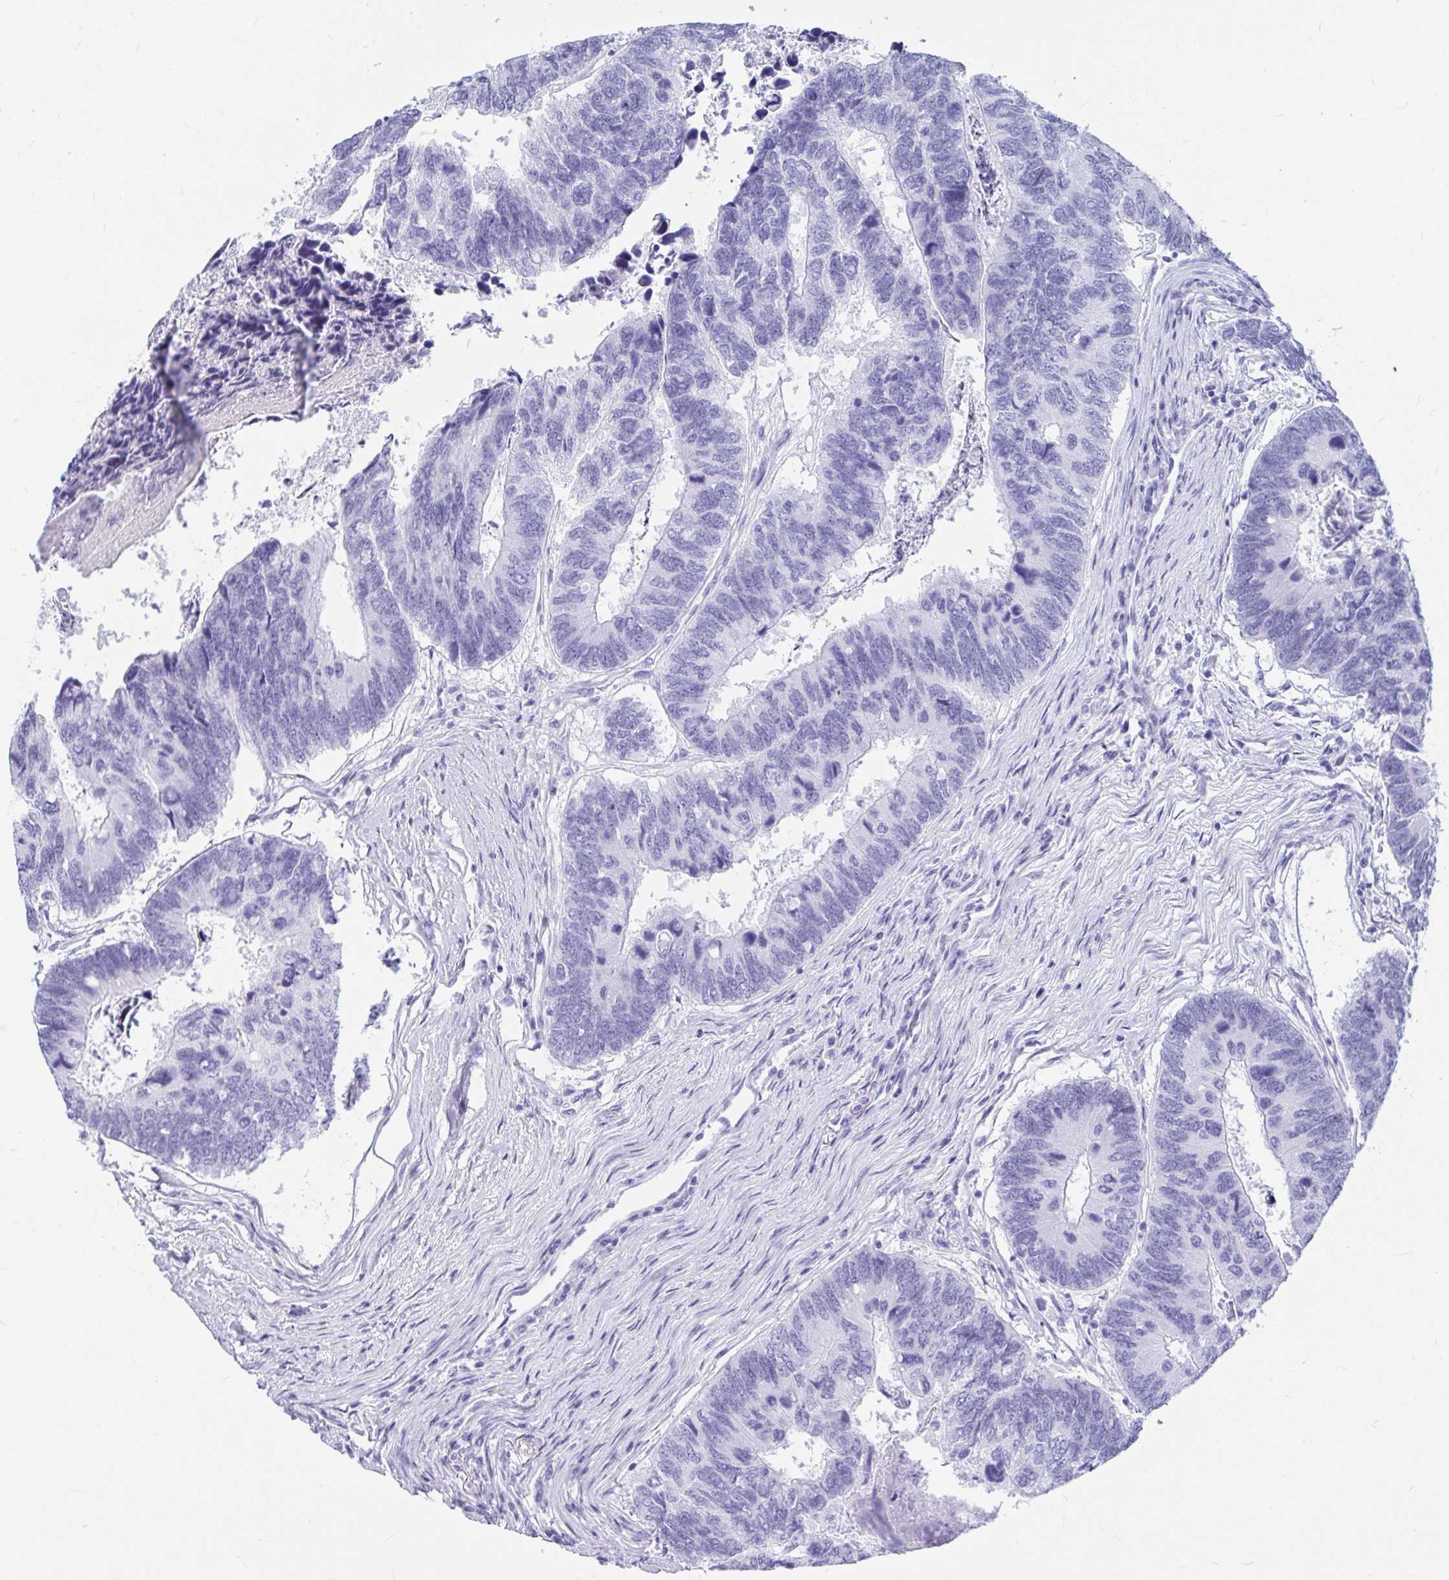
{"staining": {"intensity": "negative", "quantity": "none", "location": "none"}, "tissue": "colorectal cancer", "cell_type": "Tumor cells", "image_type": "cancer", "snomed": [{"axis": "morphology", "description": "Adenocarcinoma, NOS"}, {"axis": "topography", "description": "Colon"}], "caption": "This is an immunohistochemistry image of colorectal cancer. There is no staining in tumor cells.", "gene": "OR5J2", "patient": {"sex": "female", "age": 67}}